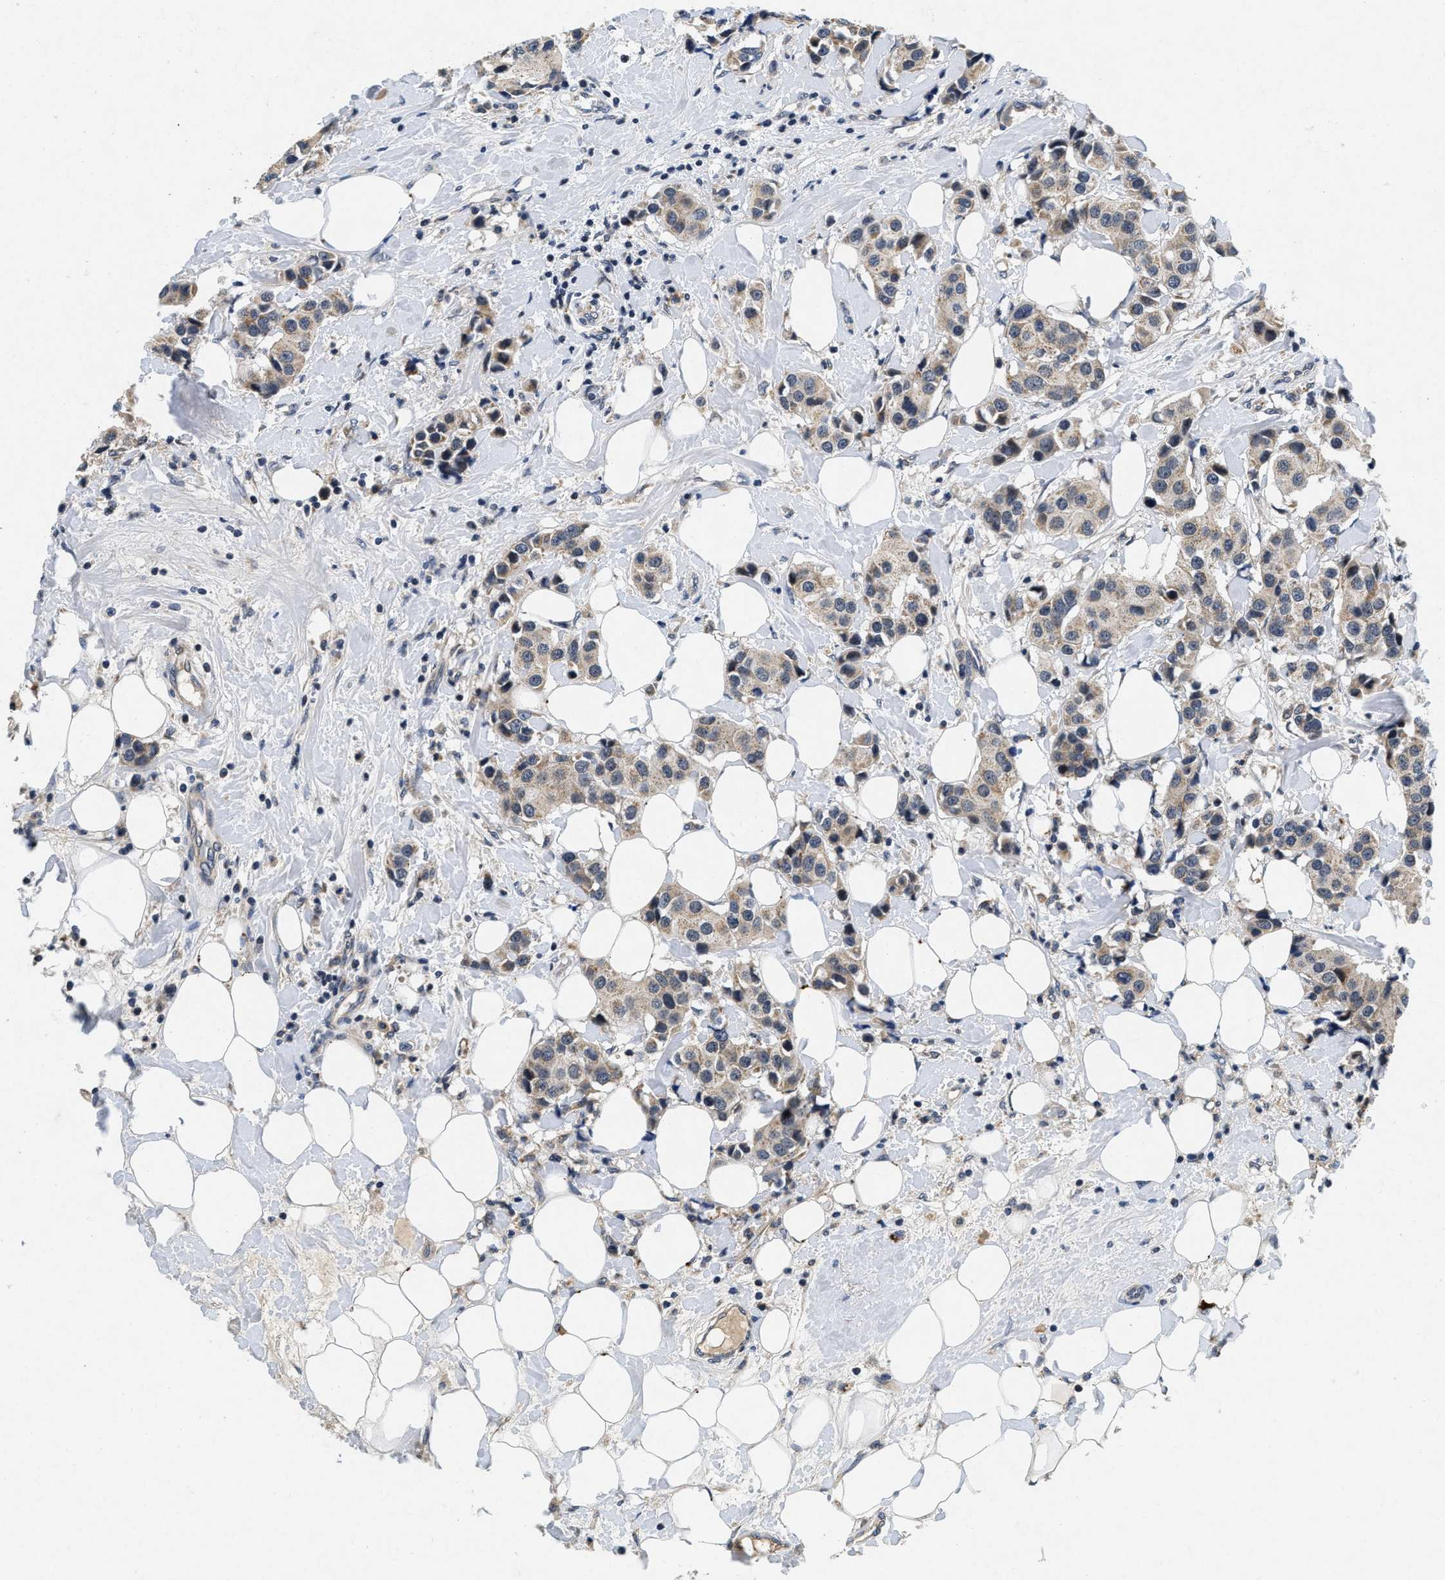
{"staining": {"intensity": "weak", "quantity": ">75%", "location": "cytoplasmic/membranous"}, "tissue": "breast cancer", "cell_type": "Tumor cells", "image_type": "cancer", "snomed": [{"axis": "morphology", "description": "Normal tissue, NOS"}, {"axis": "morphology", "description": "Duct carcinoma"}, {"axis": "topography", "description": "Breast"}], "caption": "Immunohistochemical staining of human infiltrating ductal carcinoma (breast) displays low levels of weak cytoplasmic/membranous positivity in approximately >75% of tumor cells. Nuclei are stained in blue.", "gene": "PDP1", "patient": {"sex": "female", "age": 39}}